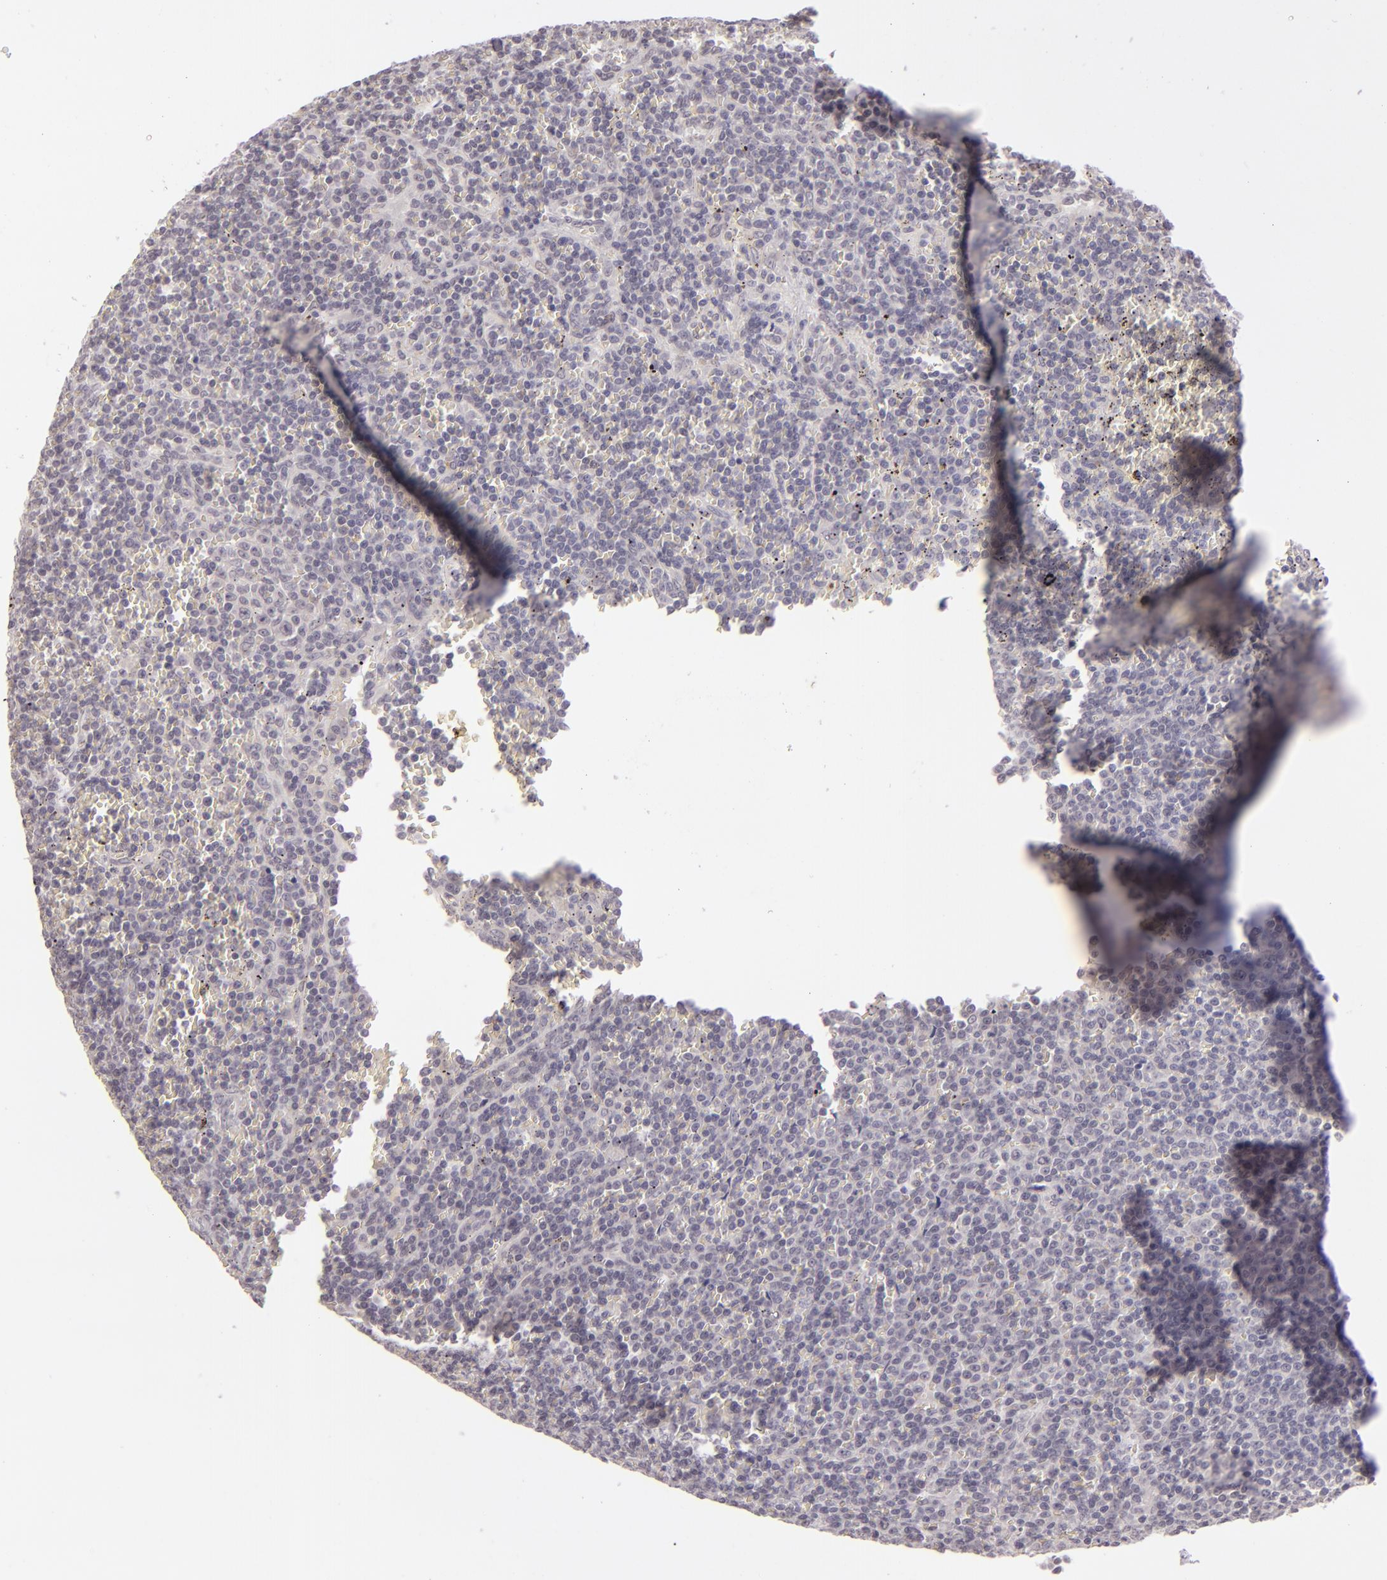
{"staining": {"intensity": "negative", "quantity": "none", "location": "none"}, "tissue": "lymphoma", "cell_type": "Tumor cells", "image_type": "cancer", "snomed": [{"axis": "morphology", "description": "Malignant lymphoma, non-Hodgkin's type, Low grade"}, {"axis": "topography", "description": "Spleen"}], "caption": "The immunohistochemistry (IHC) photomicrograph has no significant expression in tumor cells of low-grade malignant lymphoma, non-Hodgkin's type tissue.", "gene": "ZNF205", "patient": {"sex": "male", "age": 80}}